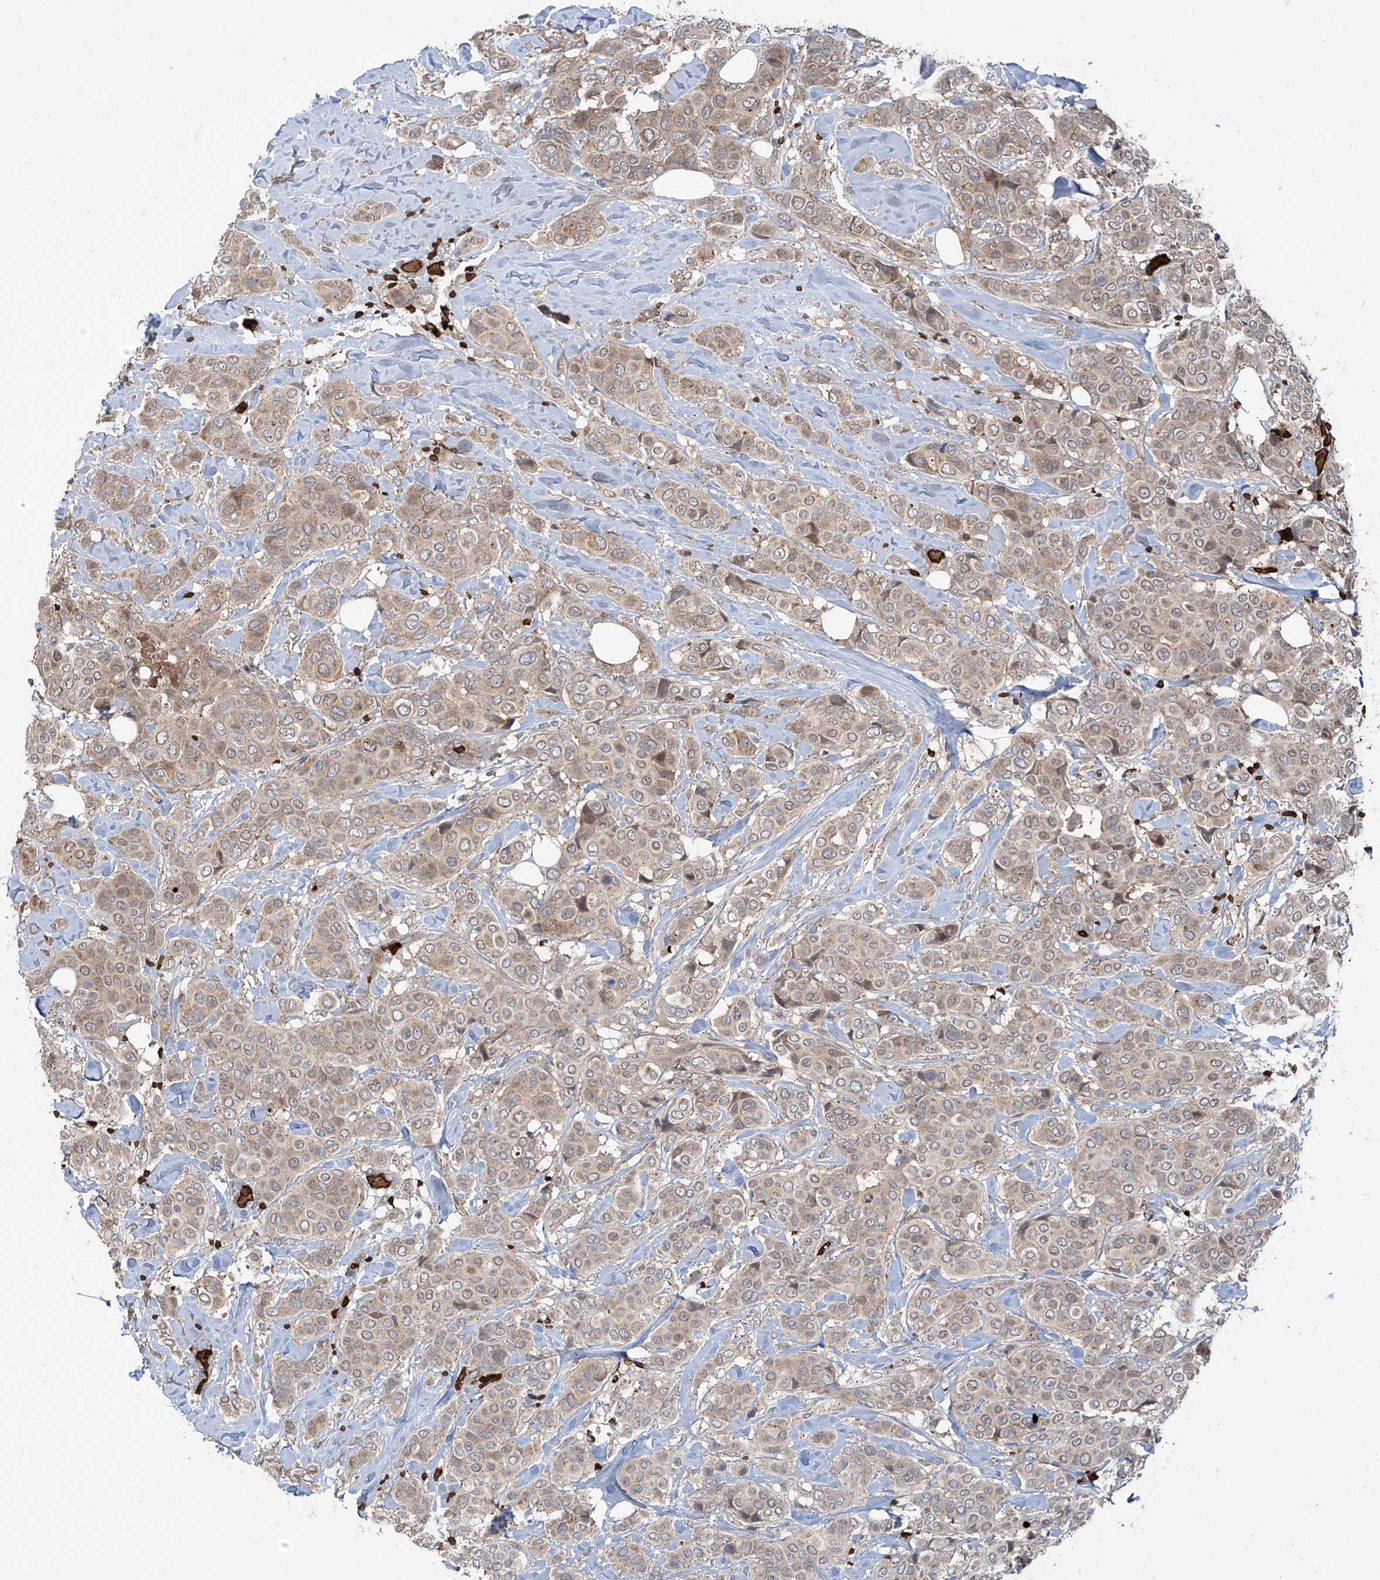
{"staining": {"intensity": "weak", "quantity": "<25%", "location": "cytoplasmic/membranous"}, "tissue": "breast cancer", "cell_type": "Tumor cells", "image_type": "cancer", "snomed": [{"axis": "morphology", "description": "Lobular carcinoma"}, {"axis": "topography", "description": "Breast"}], "caption": "IHC of human breast cancer (lobular carcinoma) displays no positivity in tumor cells.", "gene": "ZDHHC9", "patient": {"sex": "female", "age": 51}}